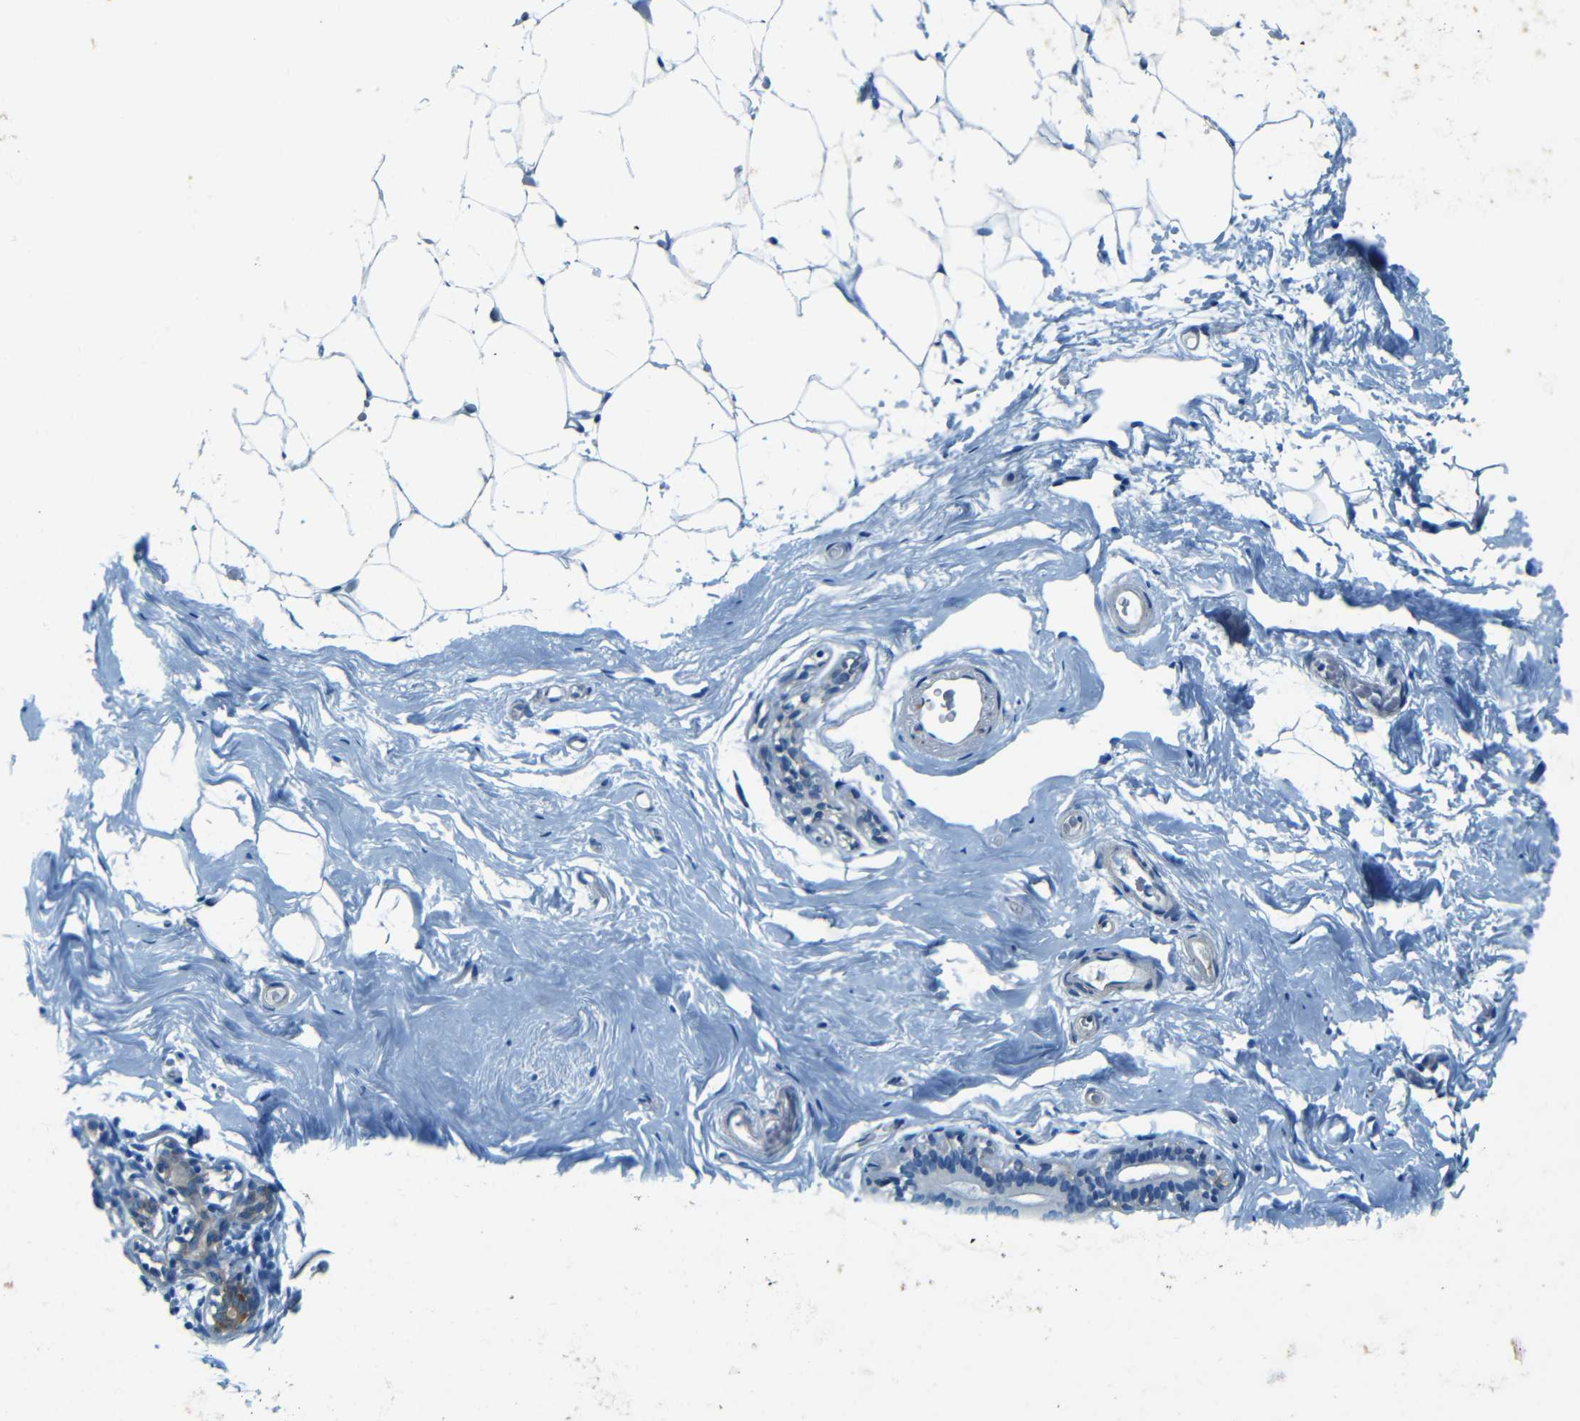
{"staining": {"intensity": "negative", "quantity": "none", "location": "none"}, "tissue": "breast", "cell_type": "Adipocytes", "image_type": "normal", "snomed": [{"axis": "morphology", "description": "Normal tissue, NOS"}, {"axis": "topography", "description": "Breast"}], "caption": "An immunohistochemistry (IHC) photomicrograph of benign breast is shown. There is no staining in adipocytes of breast.", "gene": "MAP2", "patient": {"sex": "female", "age": 75}}